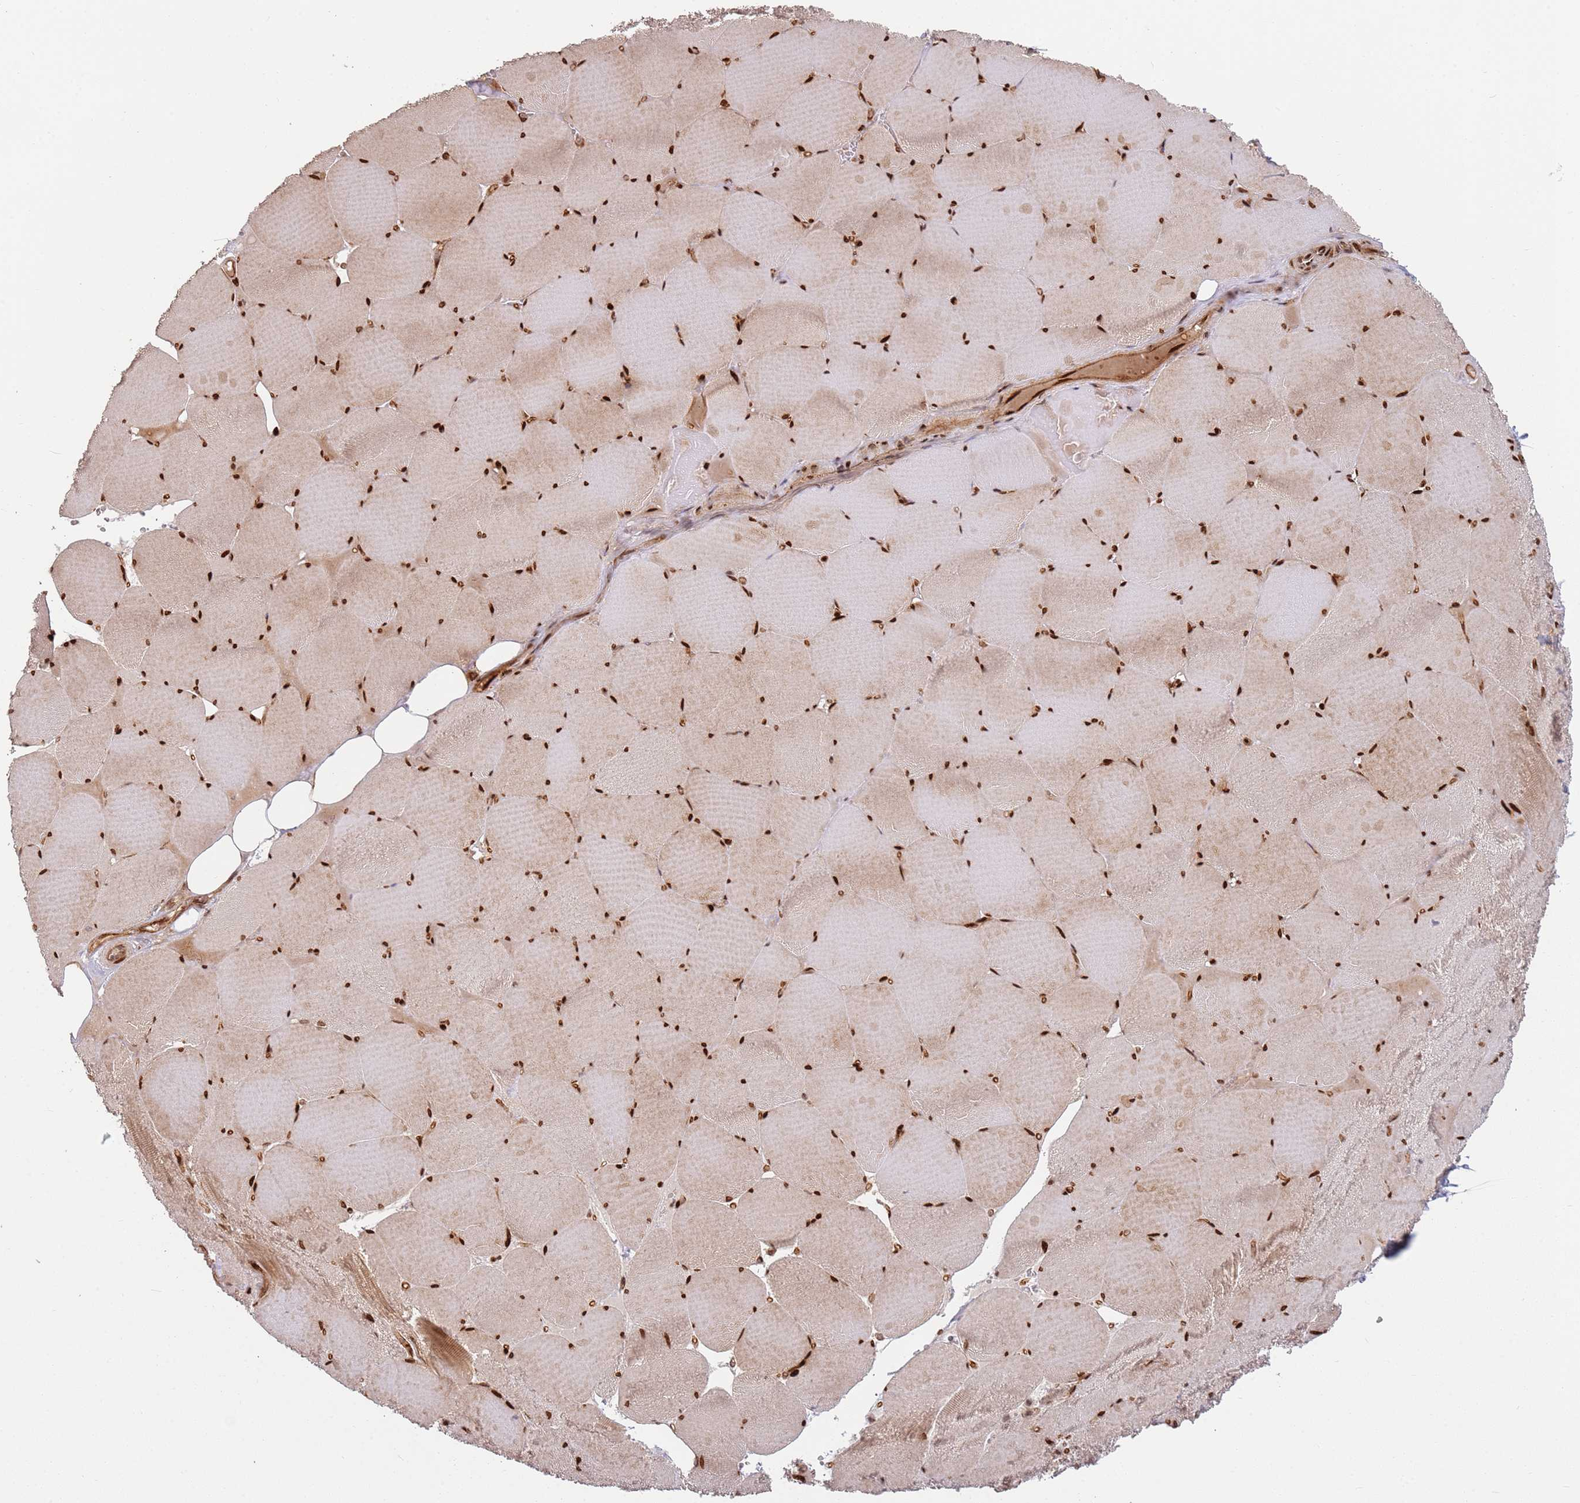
{"staining": {"intensity": "strong", "quantity": "25%-75%", "location": "cytoplasmic/membranous,nuclear"}, "tissue": "skeletal muscle", "cell_type": "Myocytes", "image_type": "normal", "snomed": [{"axis": "morphology", "description": "Normal tissue, NOS"}, {"axis": "topography", "description": "Skeletal muscle"}, {"axis": "topography", "description": "Head-Neck"}], "caption": "Protein staining of benign skeletal muscle reveals strong cytoplasmic/membranous,nuclear positivity in approximately 25%-75% of myocytes.", "gene": "TMEM233", "patient": {"sex": "male", "age": 66}}